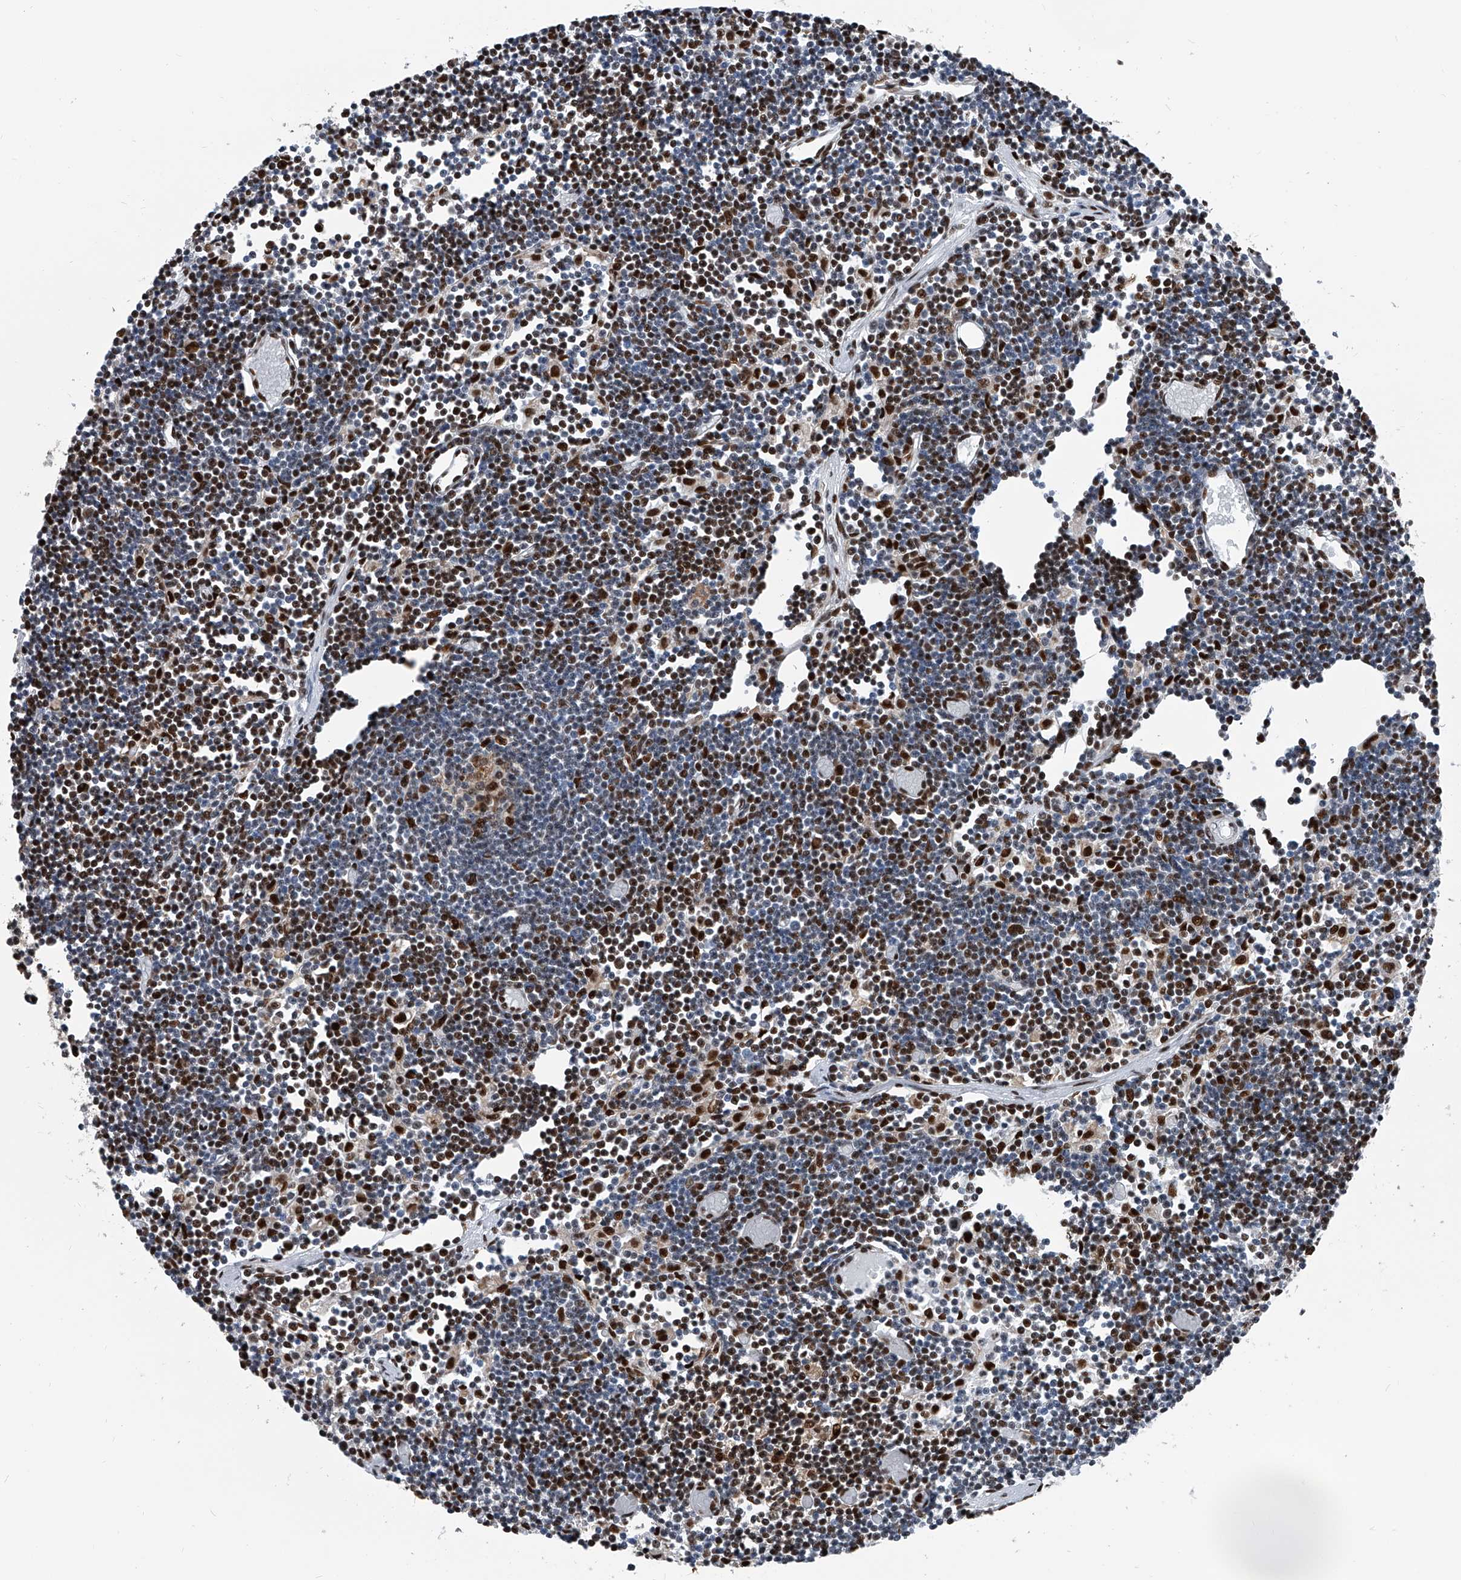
{"staining": {"intensity": "strong", "quantity": "25%-75%", "location": "nuclear"}, "tissue": "lymph node", "cell_type": "Germinal center cells", "image_type": "normal", "snomed": [{"axis": "morphology", "description": "Normal tissue, NOS"}, {"axis": "topography", "description": "Lymph node"}], "caption": "Germinal center cells demonstrate high levels of strong nuclear expression in approximately 25%-75% of cells in benign human lymph node.", "gene": "FKBP5", "patient": {"sex": "female", "age": 11}}